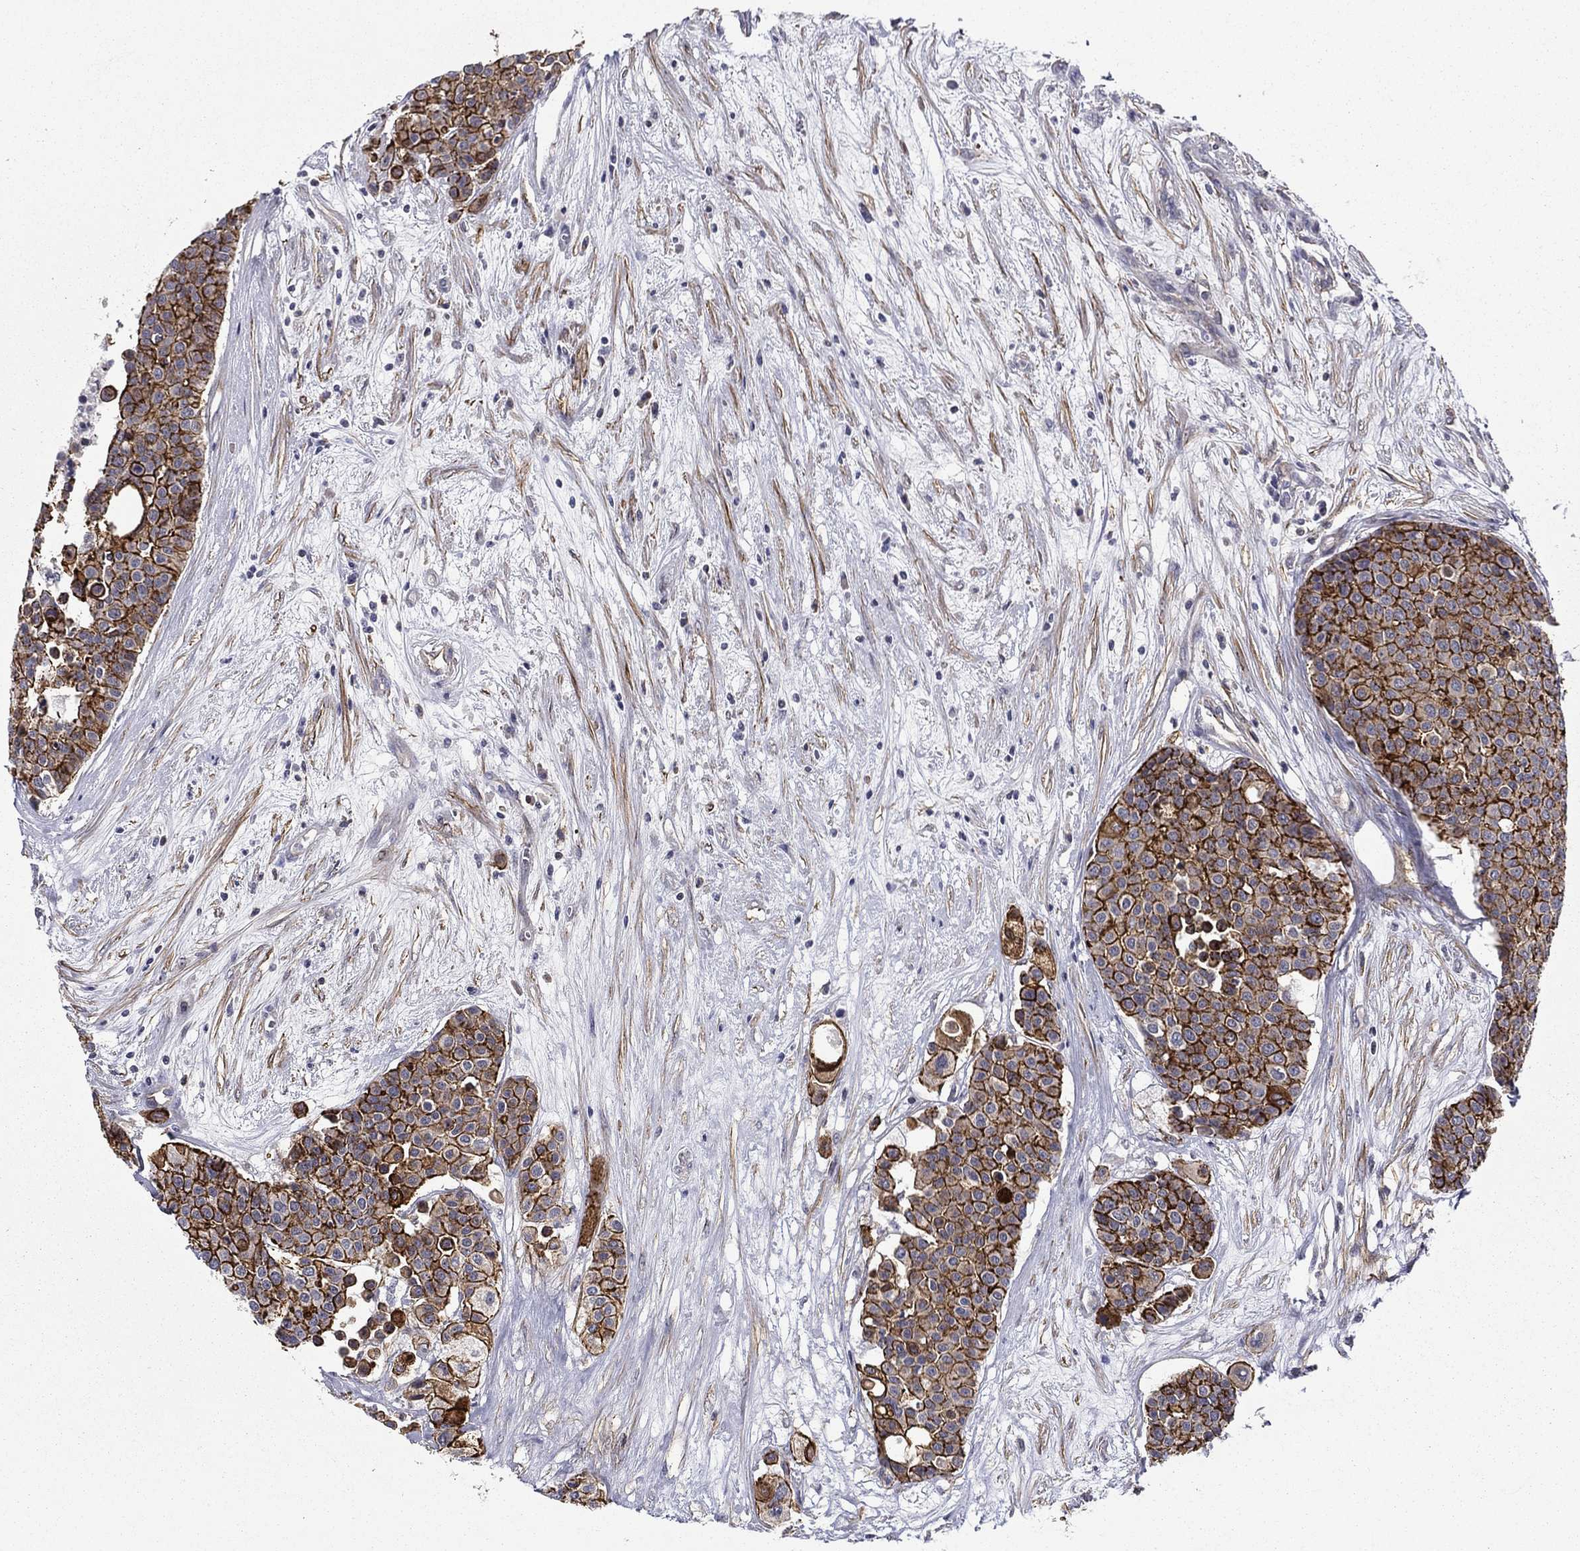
{"staining": {"intensity": "strong", "quantity": ">75%", "location": "cytoplasmic/membranous"}, "tissue": "carcinoid", "cell_type": "Tumor cells", "image_type": "cancer", "snomed": [{"axis": "morphology", "description": "Carcinoid, malignant, NOS"}, {"axis": "topography", "description": "Colon"}], "caption": "The immunohistochemical stain highlights strong cytoplasmic/membranous positivity in tumor cells of carcinoid tissue.", "gene": "LMO7", "patient": {"sex": "male", "age": 81}}